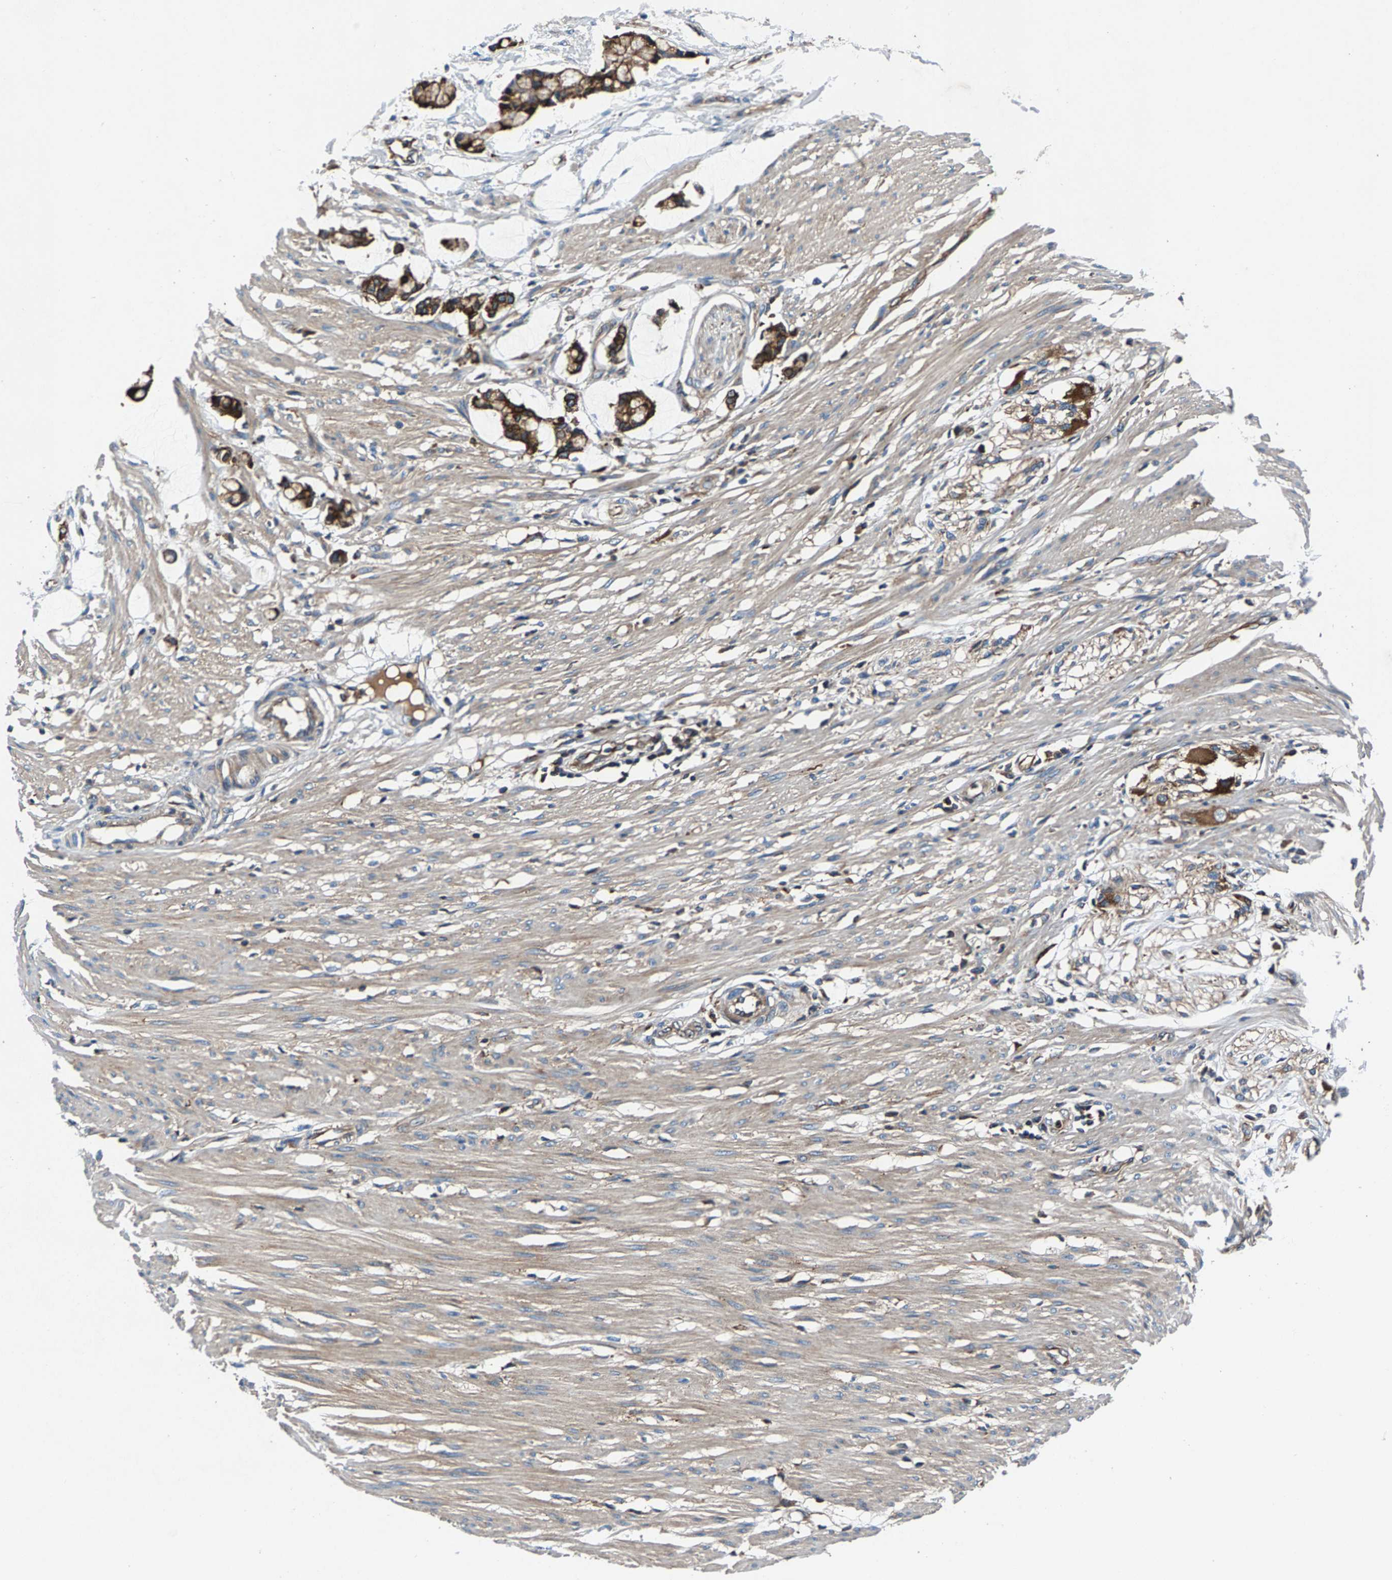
{"staining": {"intensity": "moderate", "quantity": "25%-75%", "location": "cytoplasmic/membranous"}, "tissue": "smooth muscle", "cell_type": "Smooth muscle cells", "image_type": "normal", "snomed": [{"axis": "morphology", "description": "Normal tissue, NOS"}, {"axis": "morphology", "description": "Adenocarcinoma, NOS"}, {"axis": "topography", "description": "Smooth muscle"}, {"axis": "topography", "description": "Colon"}], "caption": "Smooth muscle cells exhibit moderate cytoplasmic/membranous staining in approximately 25%-75% of cells in benign smooth muscle. (Stains: DAB in brown, nuclei in blue, Microscopy: brightfield microscopy at high magnification).", "gene": "LPCAT1", "patient": {"sex": "male", "age": 14}}